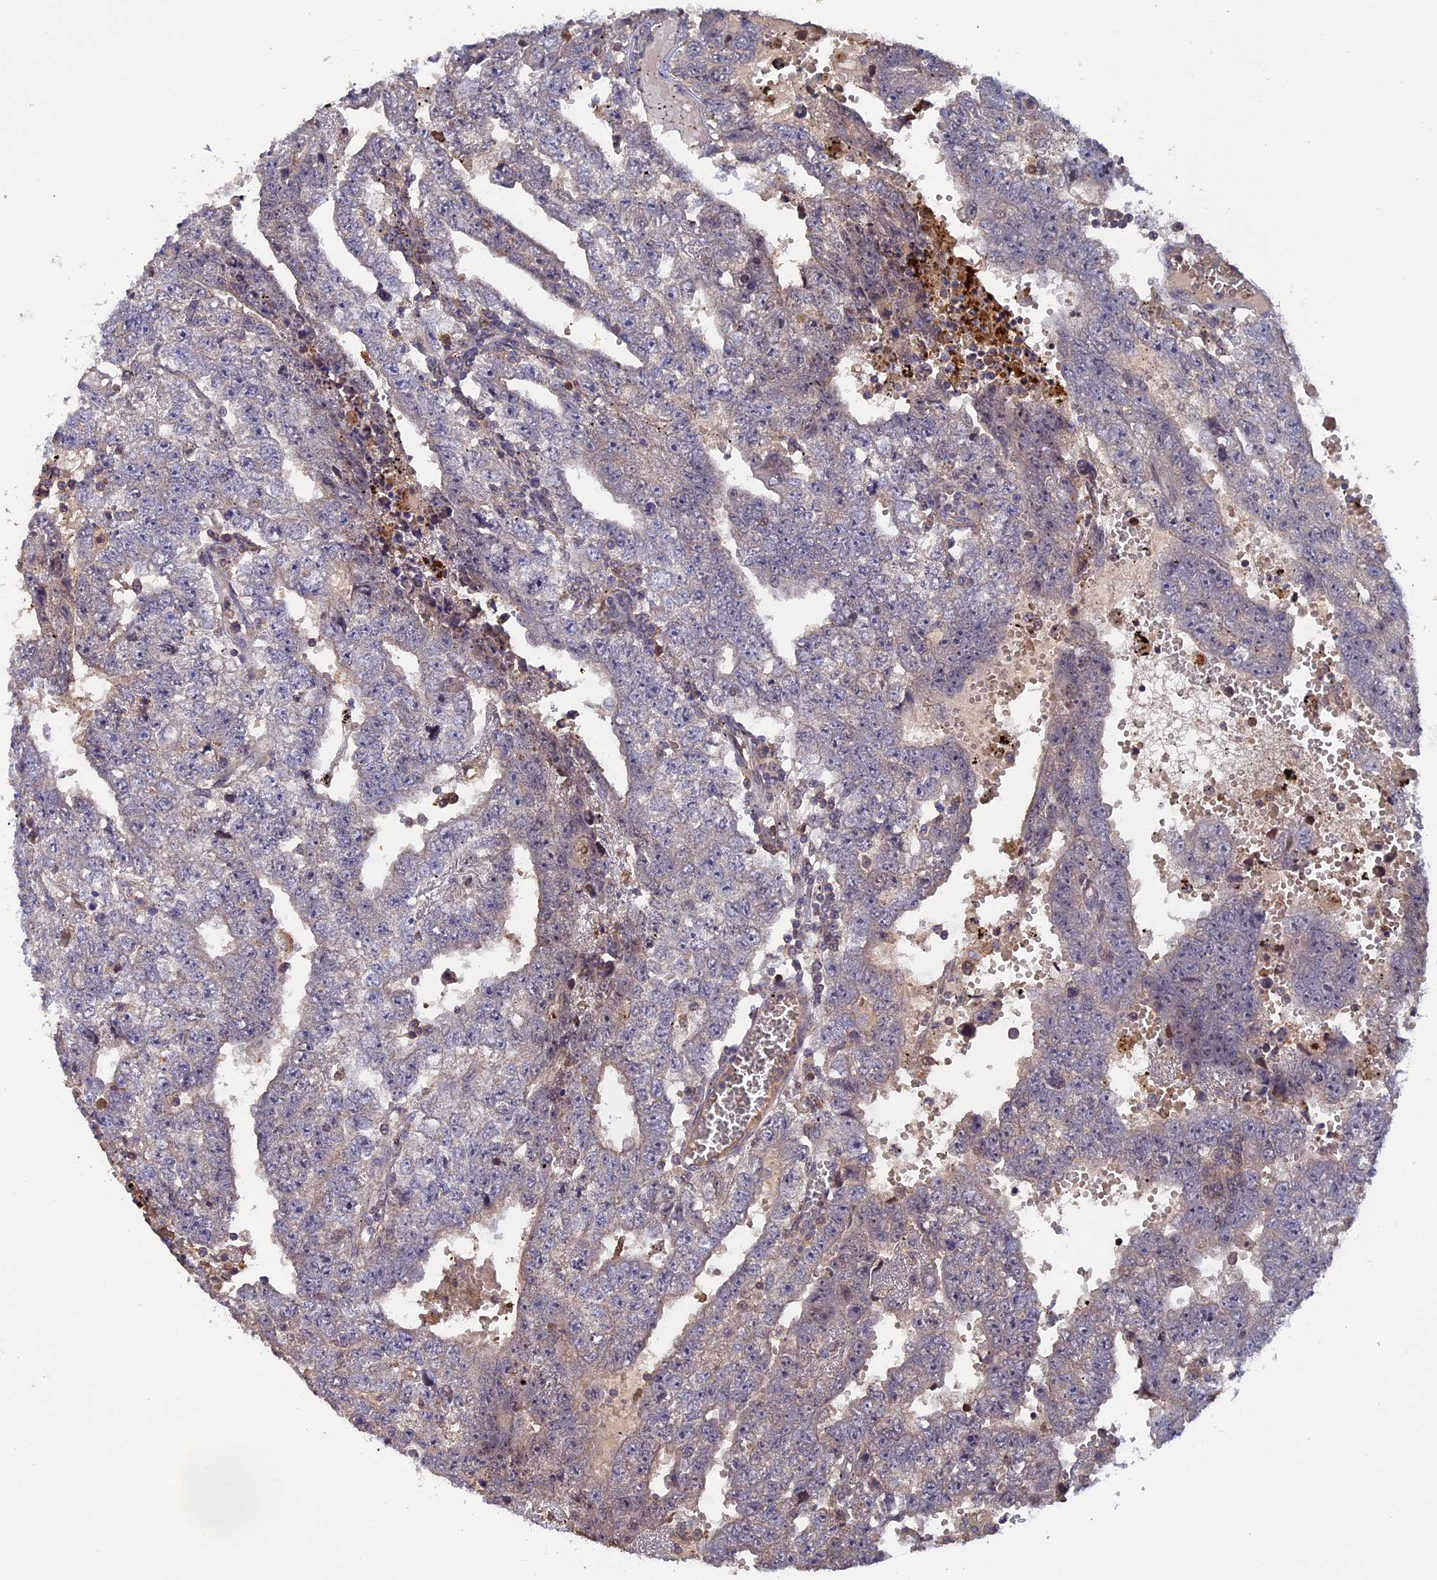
{"staining": {"intensity": "negative", "quantity": "none", "location": "none"}, "tissue": "testis cancer", "cell_type": "Tumor cells", "image_type": "cancer", "snomed": [{"axis": "morphology", "description": "Carcinoma, Embryonal, NOS"}, {"axis": "topography", "description": "Testis"}], "caption": "The photomicrograph demonstrates no significant staining in tumor cells of embryonal carcinoma (testis).", "gene": "FAM98C", "patient": {"sex": "male", "age": 25}}